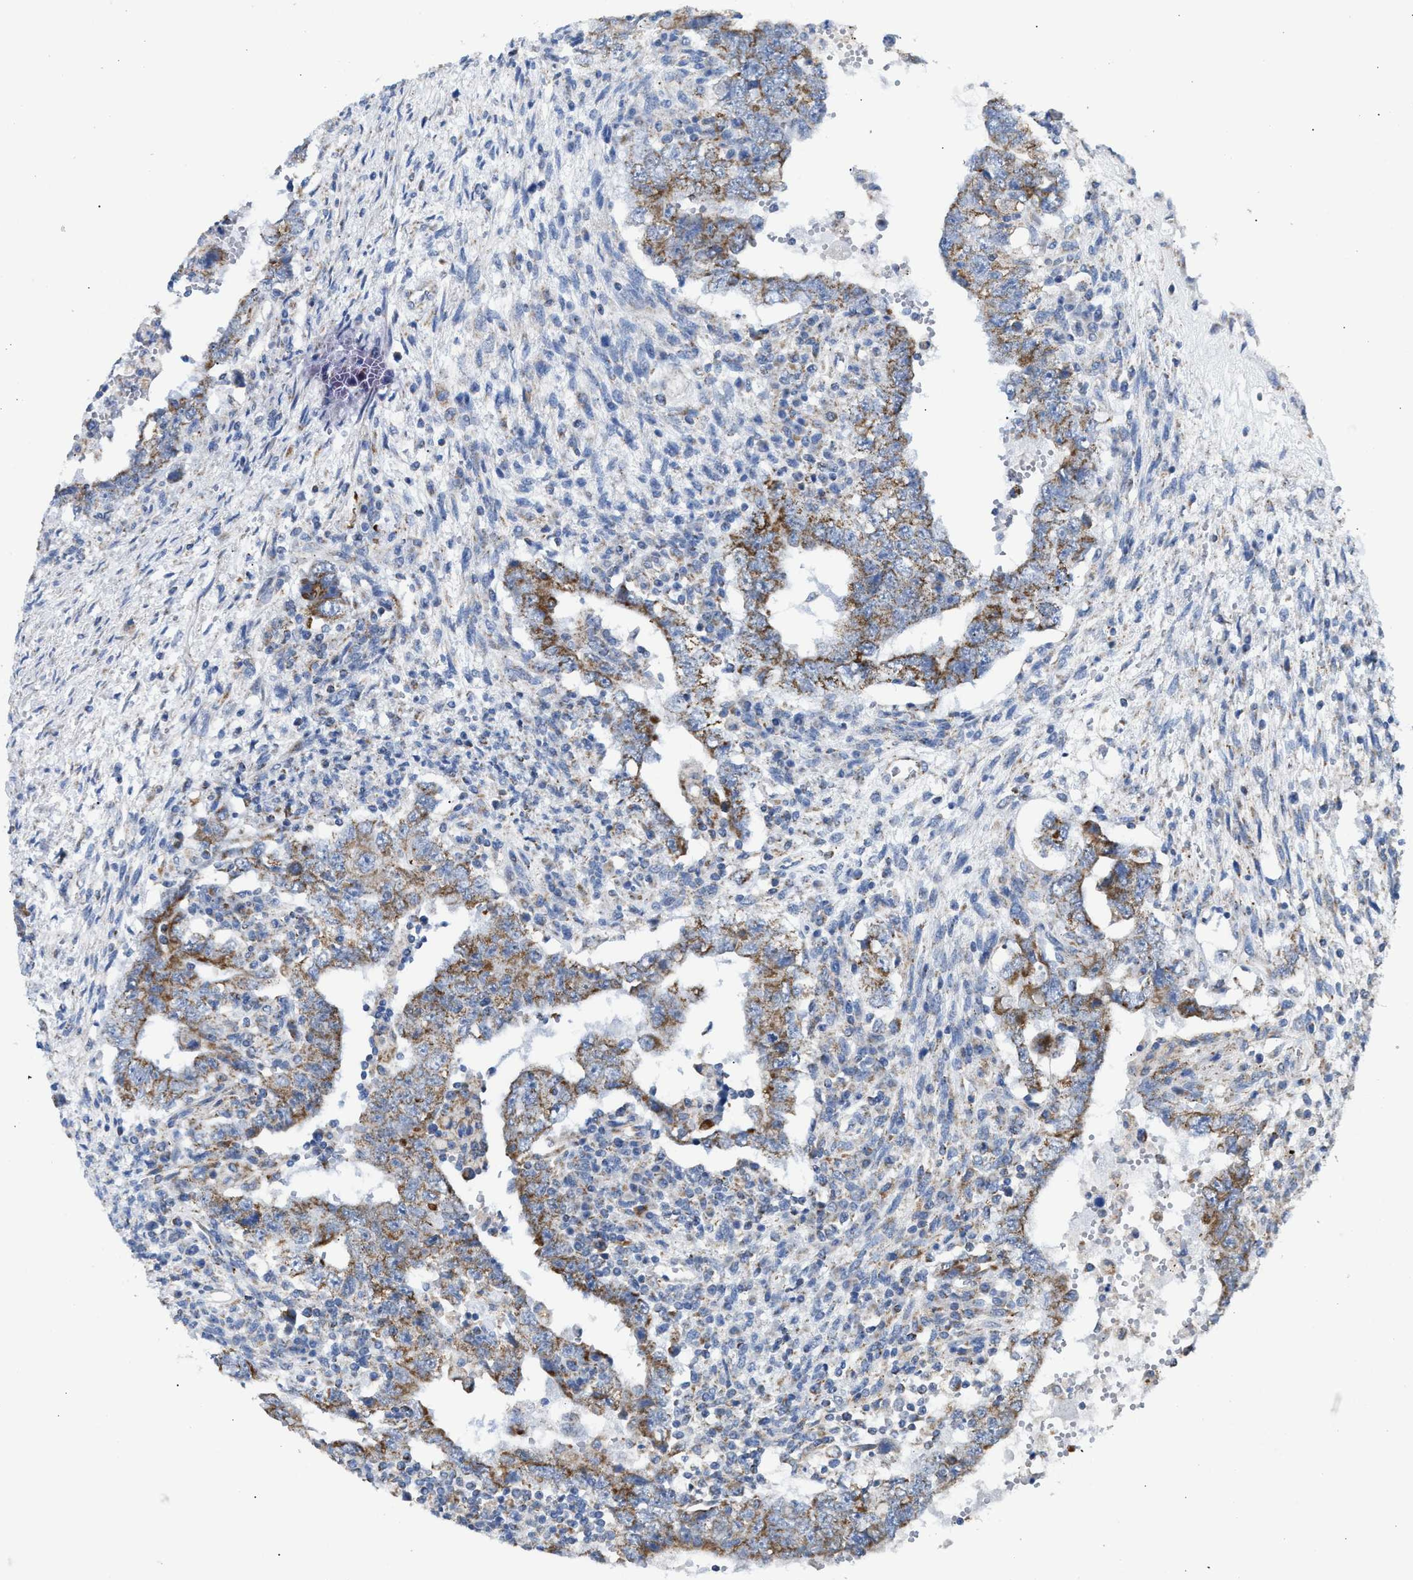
{"staining": {"intensity": "moderate", "quantity": ">75%", "location": "cytoplasmic/membranous"}, "tissue": "testis cancer", "cell_type": "Tumor cells", "image_type": "cancer", "snomed": [{"axis": "morphology", "description": "Carcinoma, Embryonal, NOS"}, {"axis": "topography", "description": "Testis"}], "caption": "This photomicrograph displays immunohistochemistry staining of human testis embryonal carcinoma, with medium moderate cytoplasmic/membranous positivity in approximately >75% of tumor cells.", "gene": "TACO1", "patient": {"sex": "male", "age": 26}}